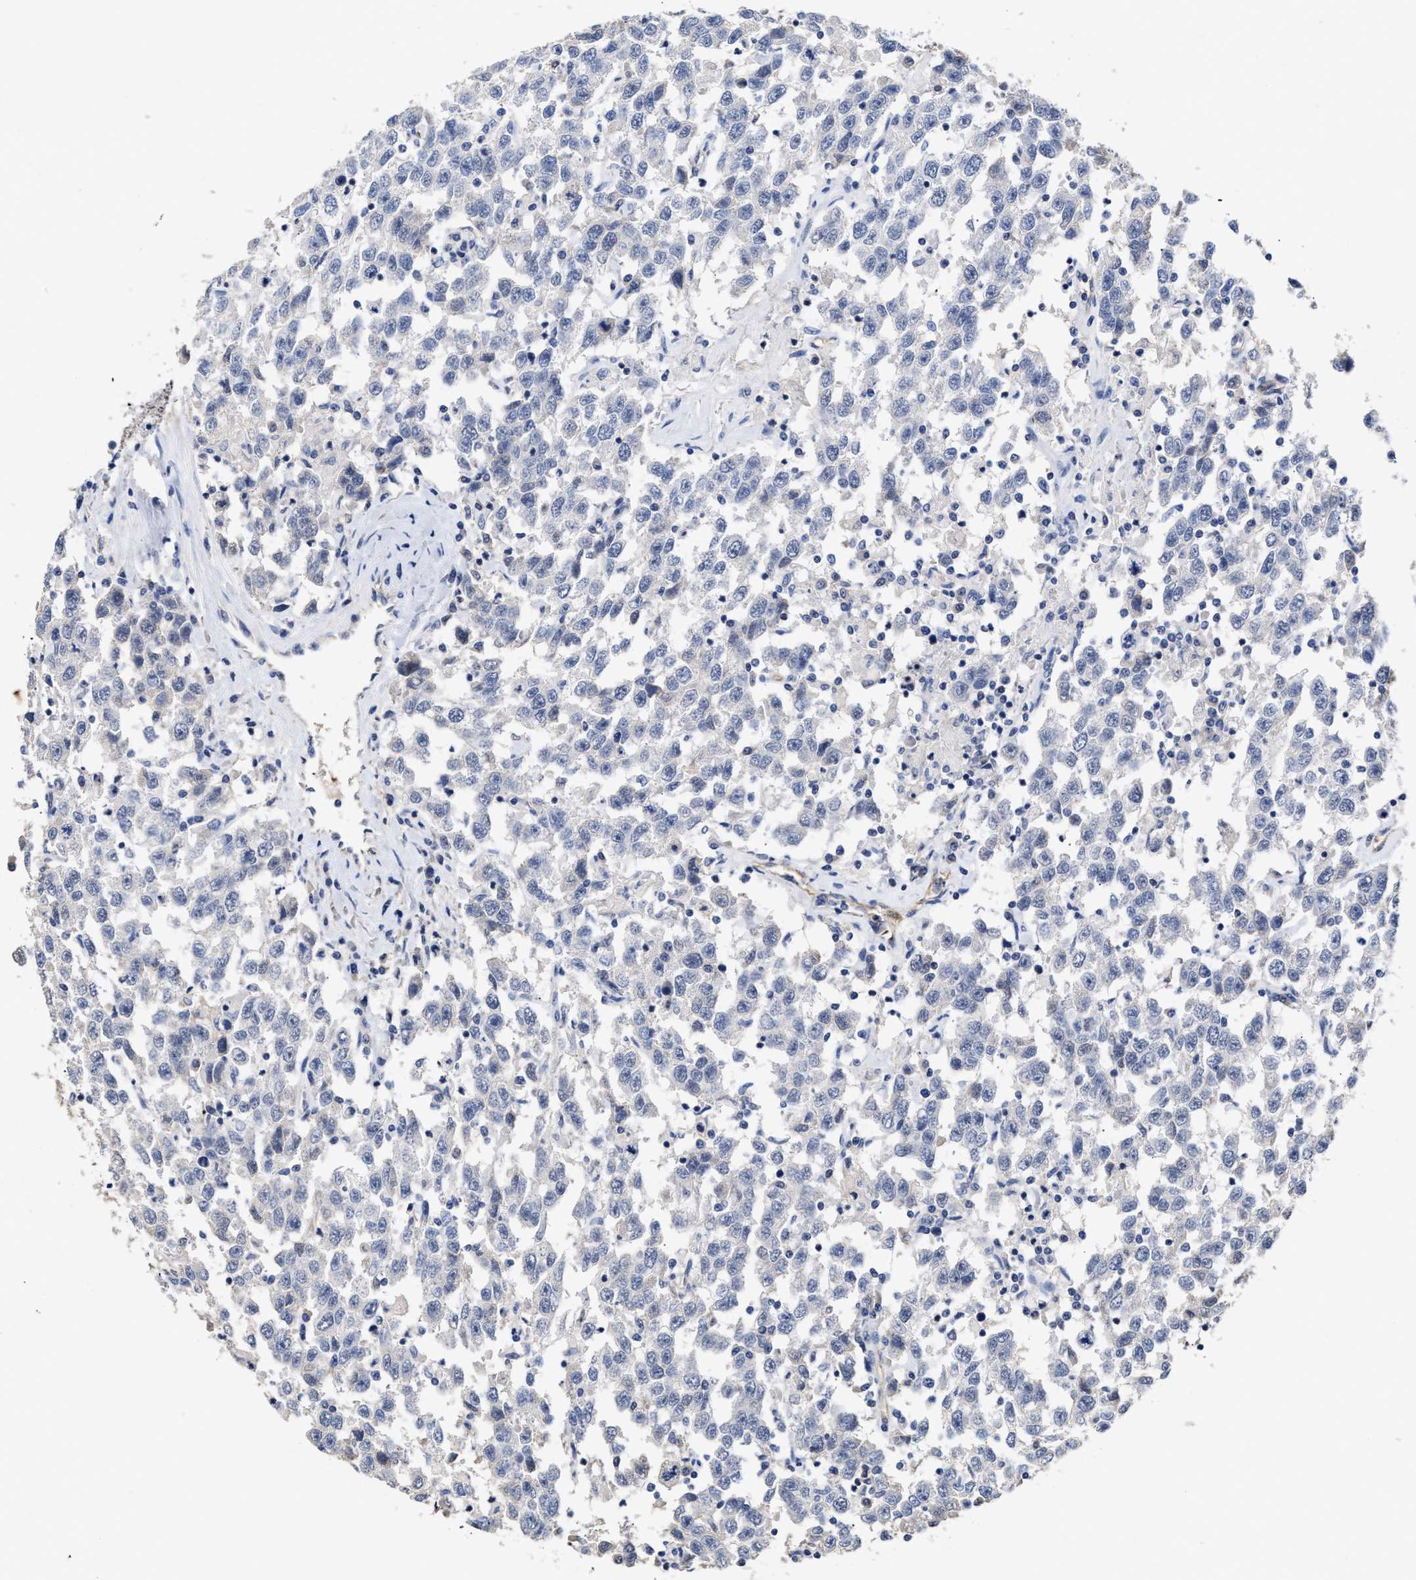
{"staining": {"intensity": "negative", "quantity": "none", "location": "none"}, "tissue": "testis cancer", "cell_type": "Tumor cells", "image_type": "cancer", "snomed": [{"axis": "morphology", "description": "Seminoma, NOS"}, {"axis": "topography", "description": "Testis"}], "caption": "High power microscopy photomicrograph of an immunohistochemistry photomicrograph of testis cancer (seminoma), revealing no significant positivity in tumor cells. The staining is performed using DAB (3,3'-diaminobenzidine) brown chromogen with nuclei counter-stained in using hematoxylin.", "gene": "AHNAK2", "patient": {"sex": "male", "age": 41}}